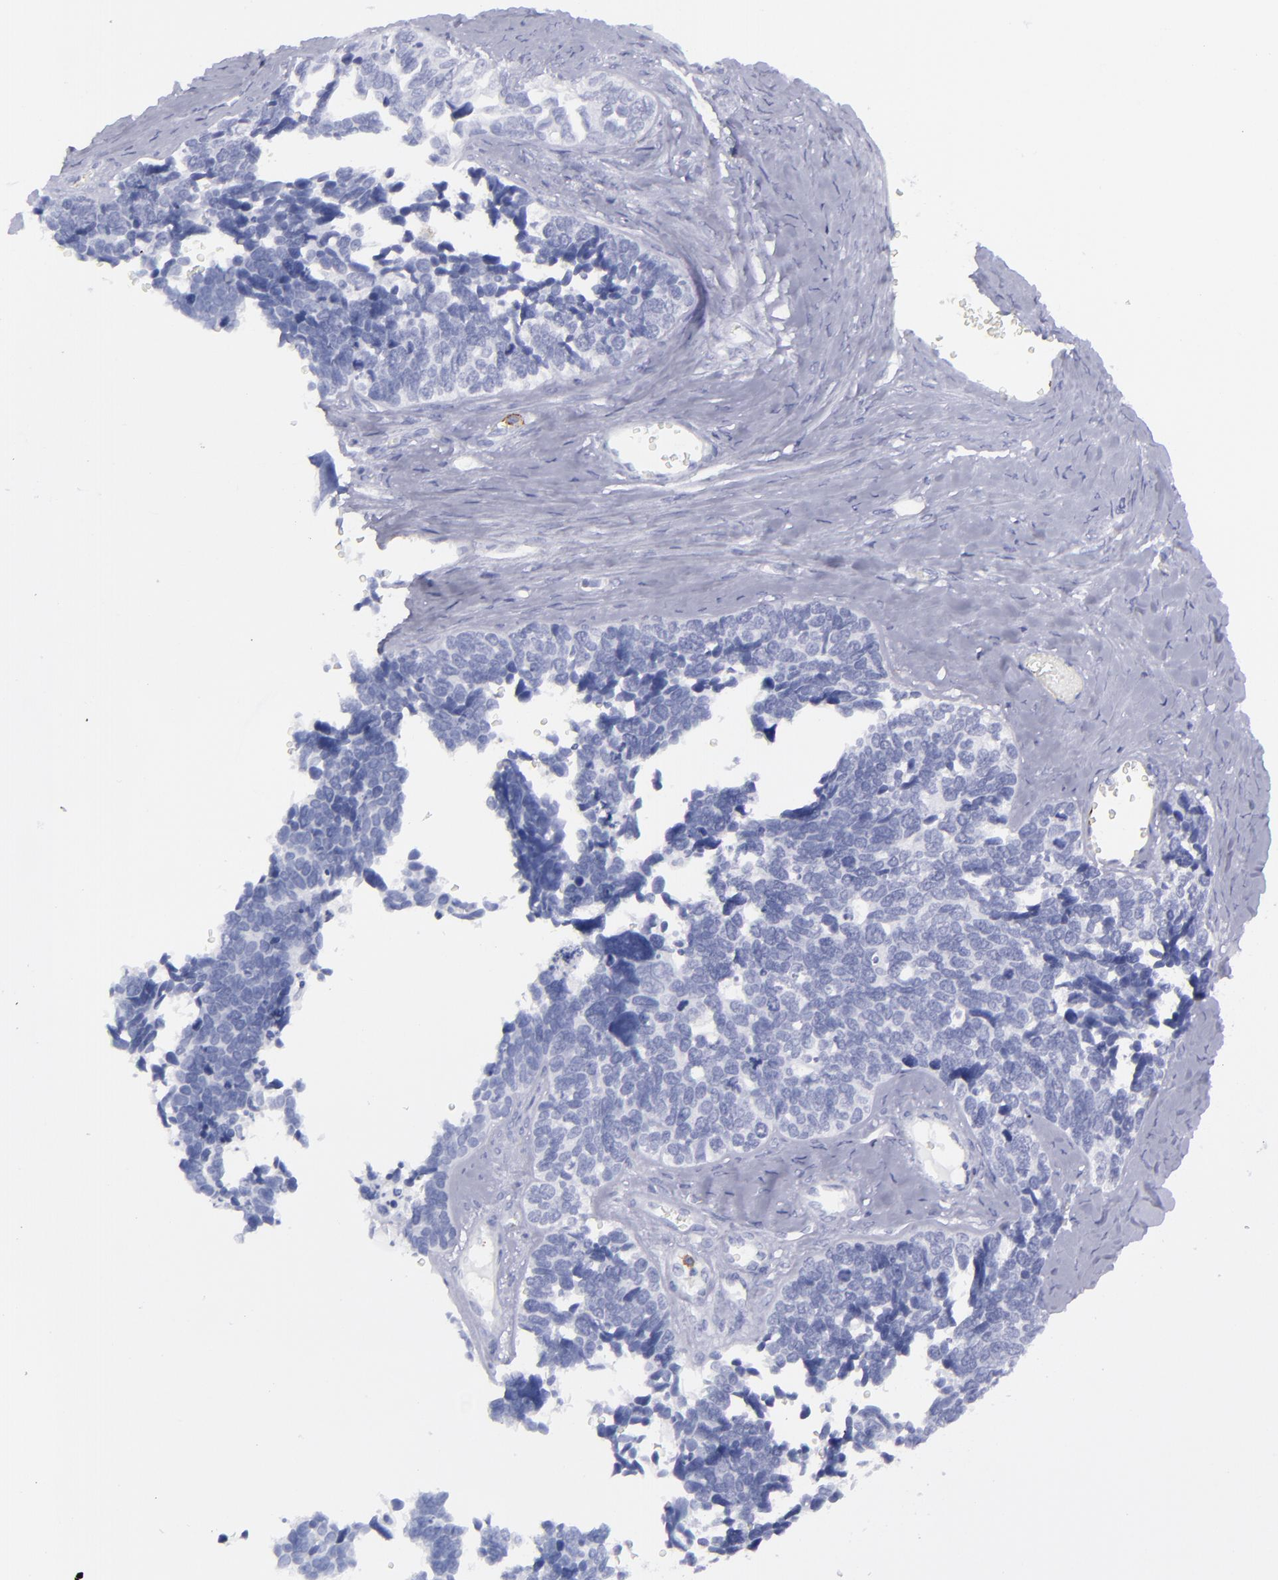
{"staining": {"intensity": "negative", "quantity": "none", "location": "none"}, "tissue": "ovarian cancer", "cell_type": "Tumor cells", "image_type": "cancer", "snomed": [{"axis": "morphology", "description": "Cystadenocarcinoma, serous, NOS"}, {"axis": "topography", "description": "Ovary"}], "caption": "Immunohistochemistry of human ovarian cancer exhibits no staining in tumor cells.", "gene": "SELPLG", "patient": {"sex": "female", "age": 77}}